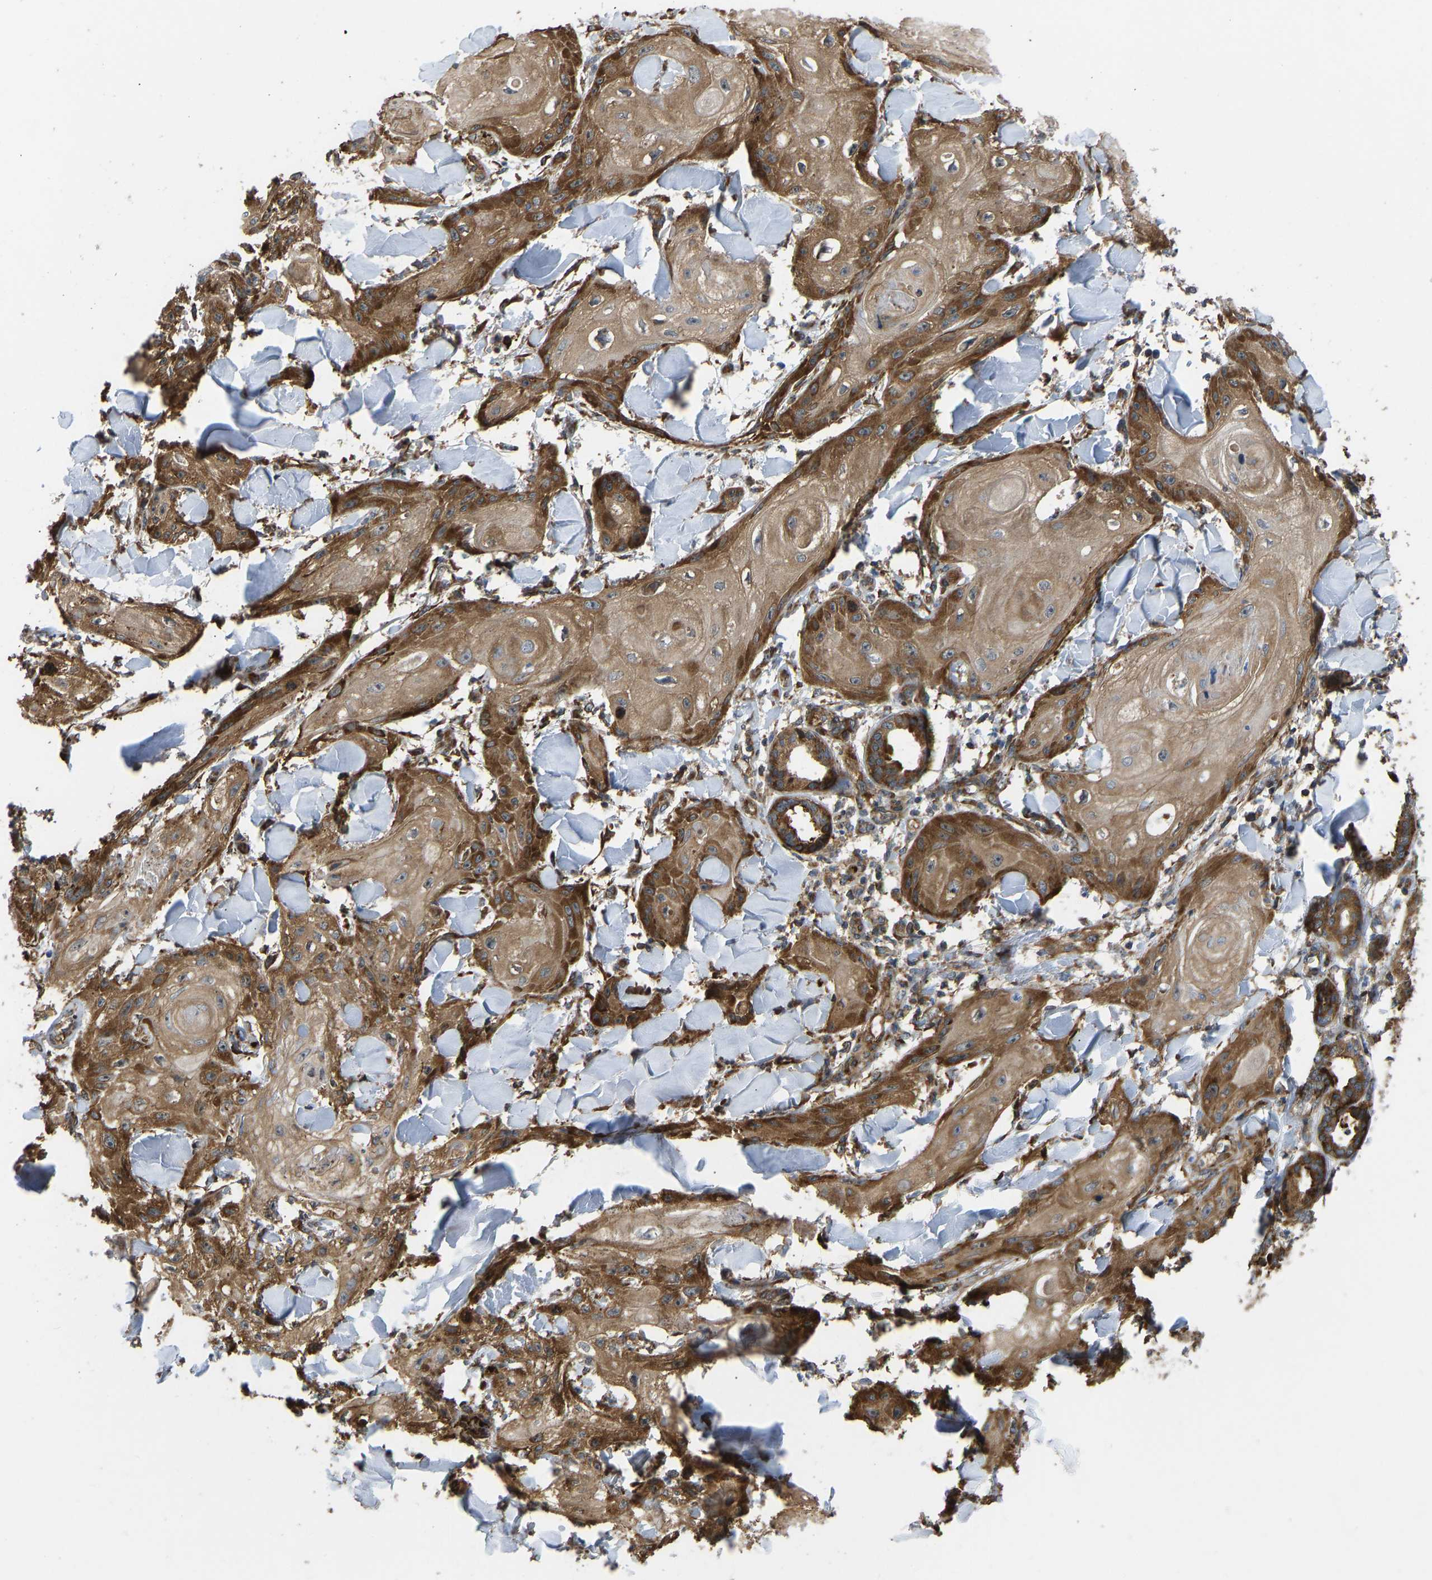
{"staining": {"intensity": "moderate", "quantity": ">75%", "location": "cytoplasmic/membranous"}, "tissue": "skin cancer", "cell_type": "Tumor cells", "image_type": "cancer", "snomed": [{"axis": "morphology", "description": "Squamous cell carcinoma, NOS"}, {"axis": "topography", "description": "Skin"}], "caption": "Squamous cell carcinoma (skin) was stained to show a protein in brown. There is medium levels of moderate cytoplasmic/membranous positivity in about >75% of tumor cells.", "gene": "RASGRF2", "patient": {"sex": "male", "age": 74}}